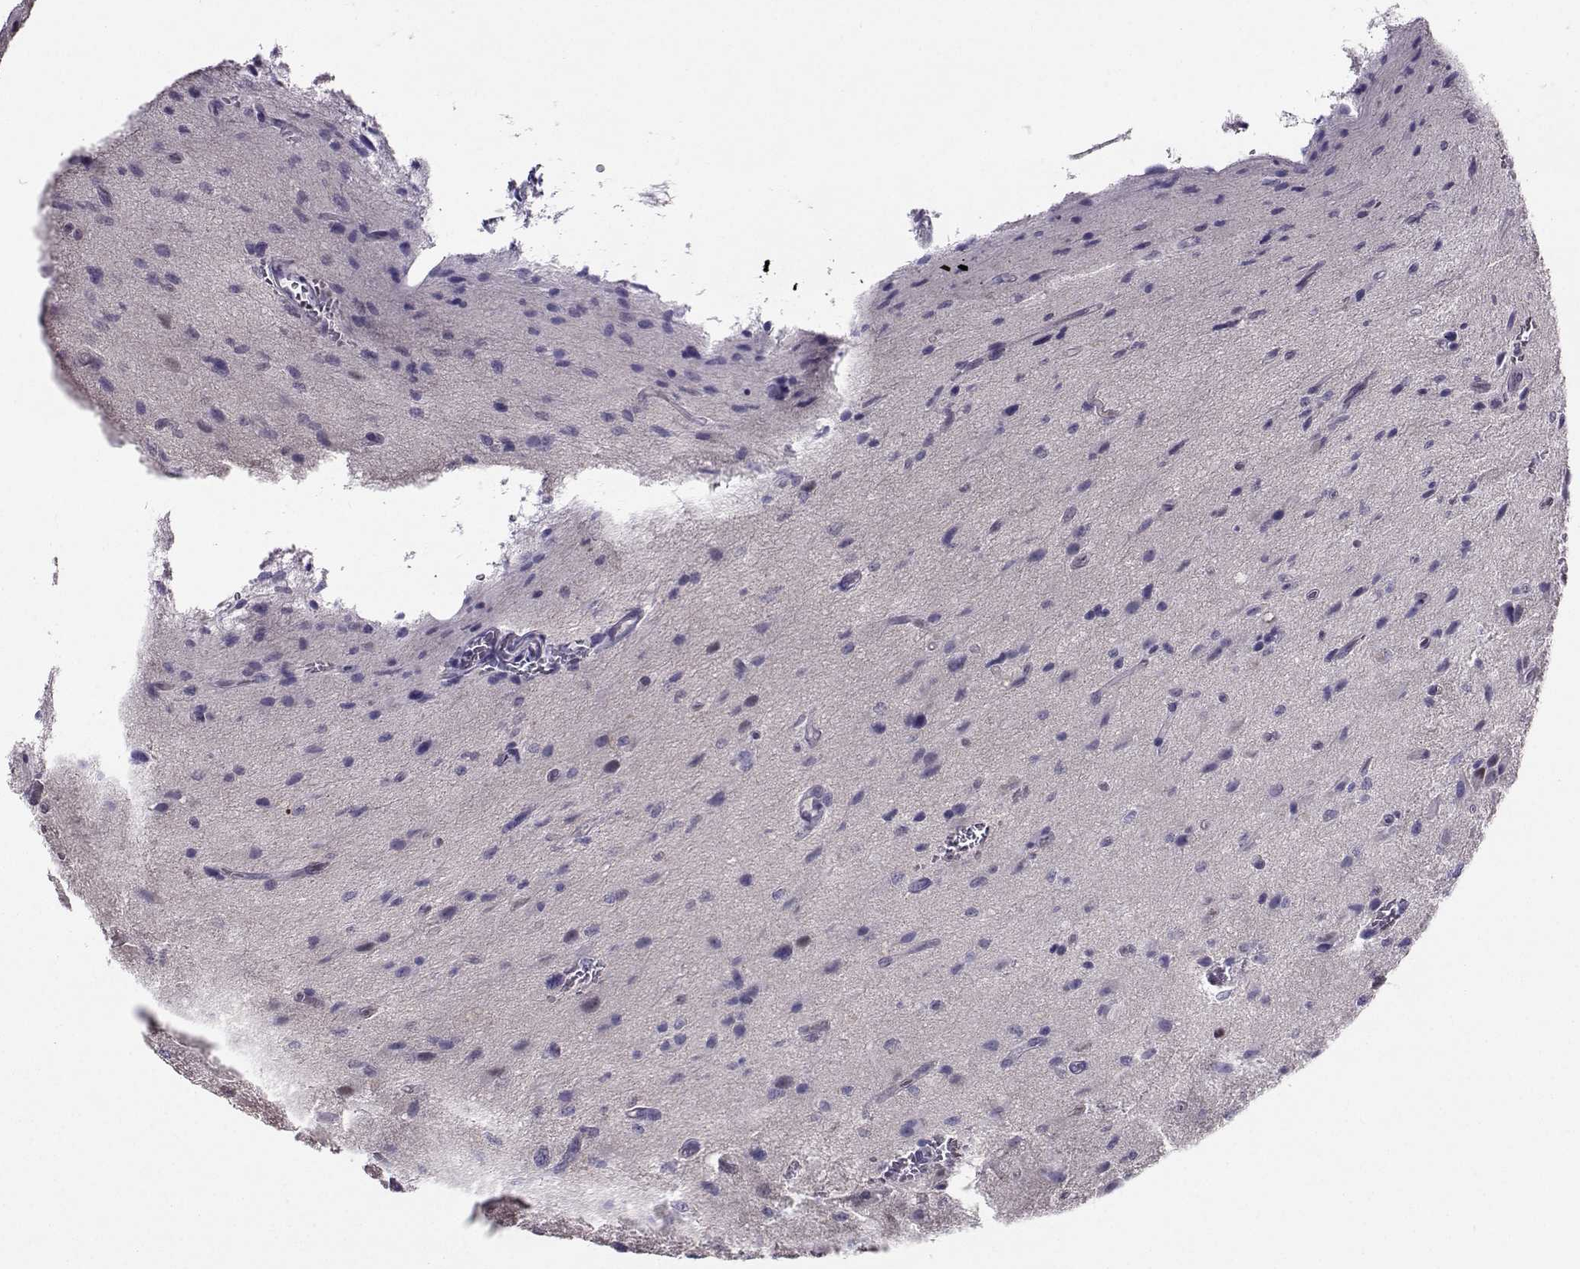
{"staining": {"intensity": "negative", "quantity": "none", "location": "none"}, "tissue": "glioma", "cell_type": "Tumor cells", "image_type": "cancer", "snomed": [{"axis": "morphology", "description": "Glioma, malignant, NOS"}, {"axis": "morphology", "description": "Glioma, malignant, High grade"}, {"axis": "topography", "description": "Brain"}], "caption": "This is a image of immunohistochemistry staining of malignant glioma (high-grade), which shows no staining in tumor cells. Brightfield microscopy of immunohistochemistry (IHC) stained with DAB (3,3'-diaminobenzidine) (brown) and hematoxylin (blue), captured at high magnification.", "gene": "PGK1", "patient": {"sex": "female", "age": 71}}